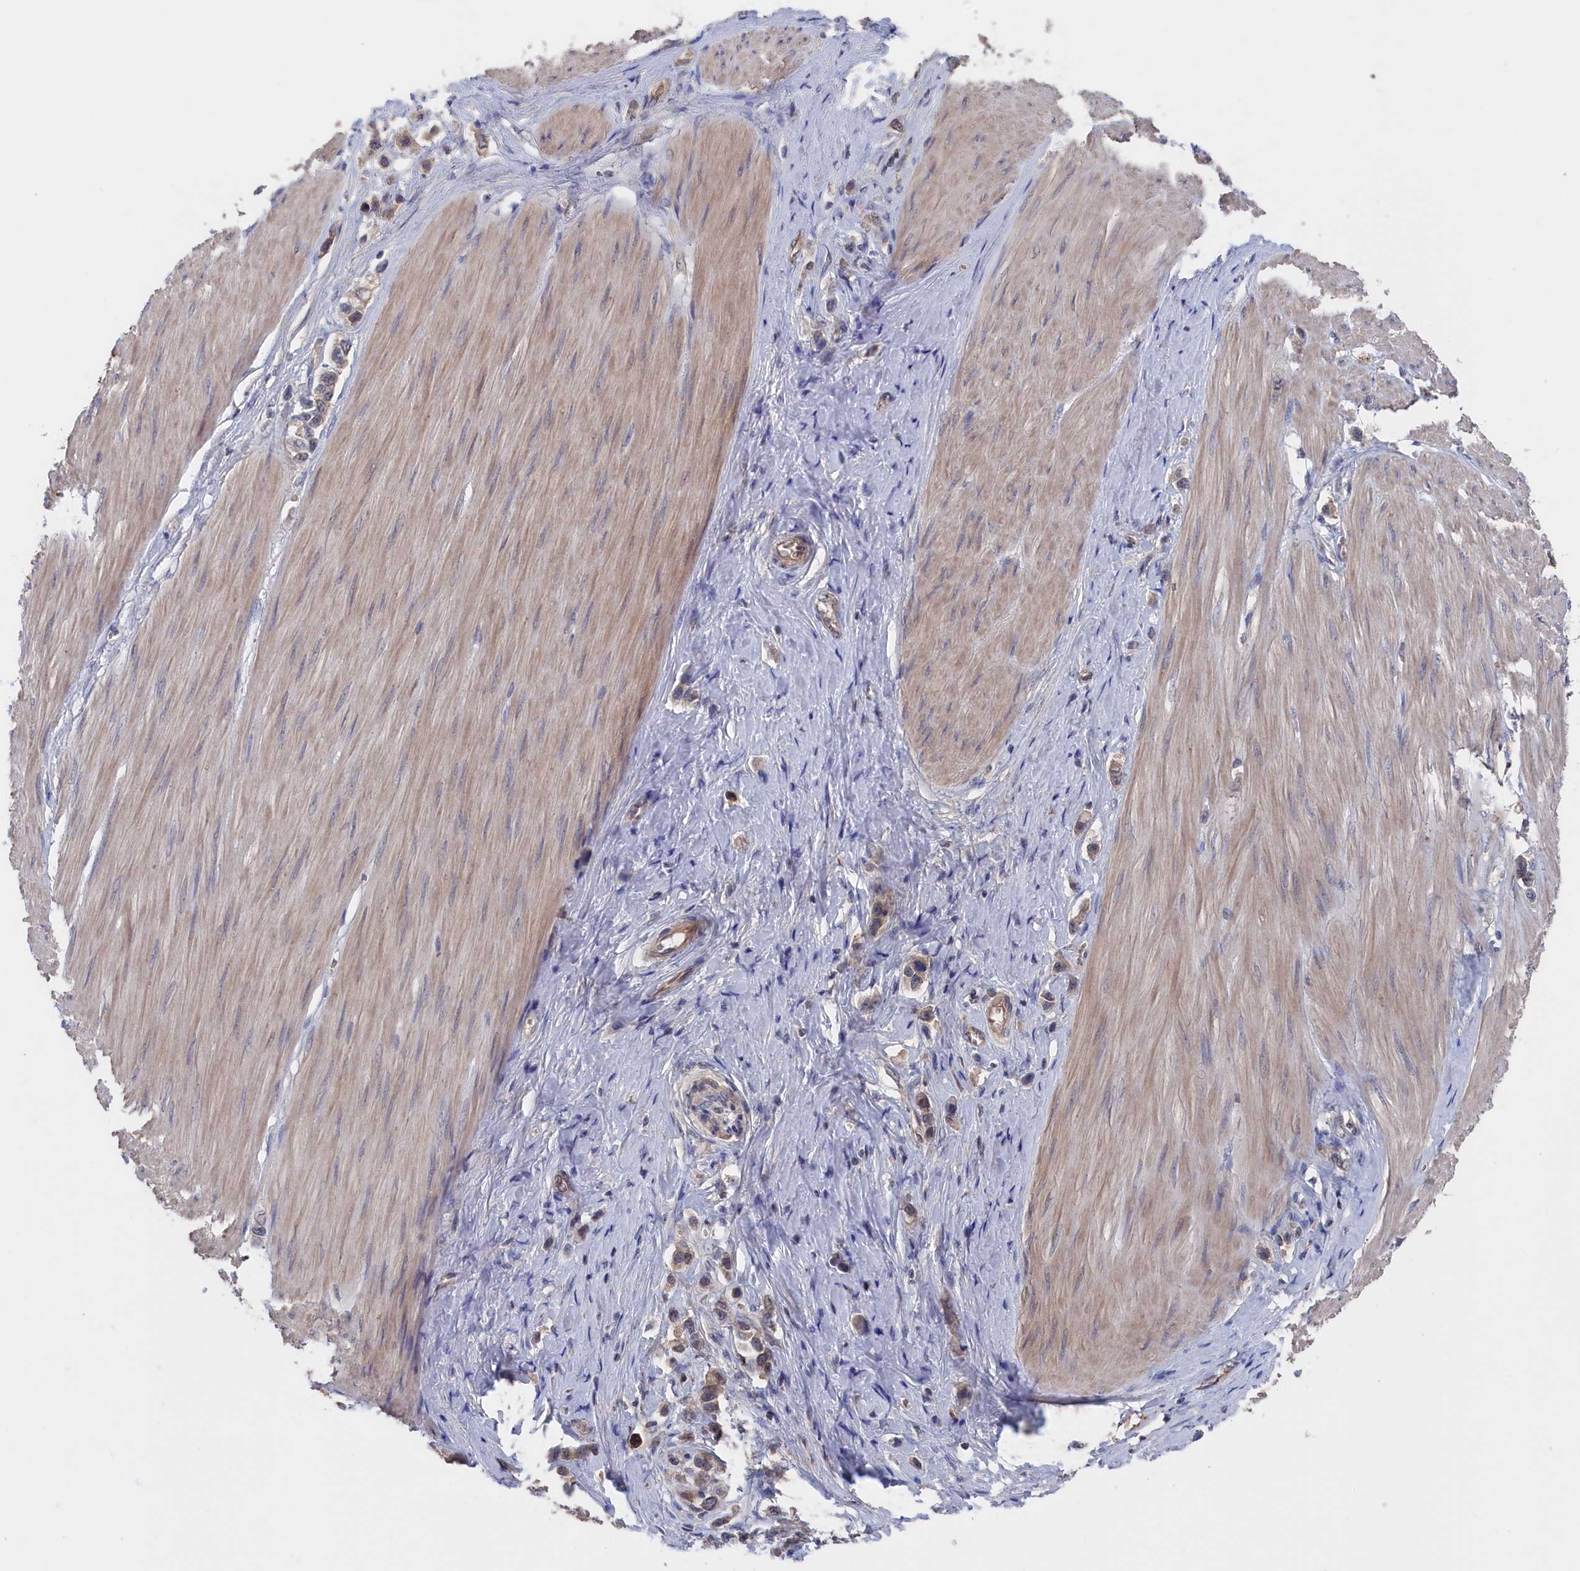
{"staining": {"intensity": "weak", "quantity": "25%-75%", "location": "cytoplasmic/membranous"}, "tissue": "stomach cancer", "cell_type": "Tumor cells", "image_type": "cancer", "snomed": [{"axis": "morphology", "description": "Adenocarcinoma, NOS"}, {"axis": "topography", "description": "Stomach"}], "caption": "Weak cytoplasmic/membranous expression is appreciated in about 25%-75% of tumor cells in stomach cancer.", "gene": "NUTF2", "patient": {"sex": "female", "age": 65}}